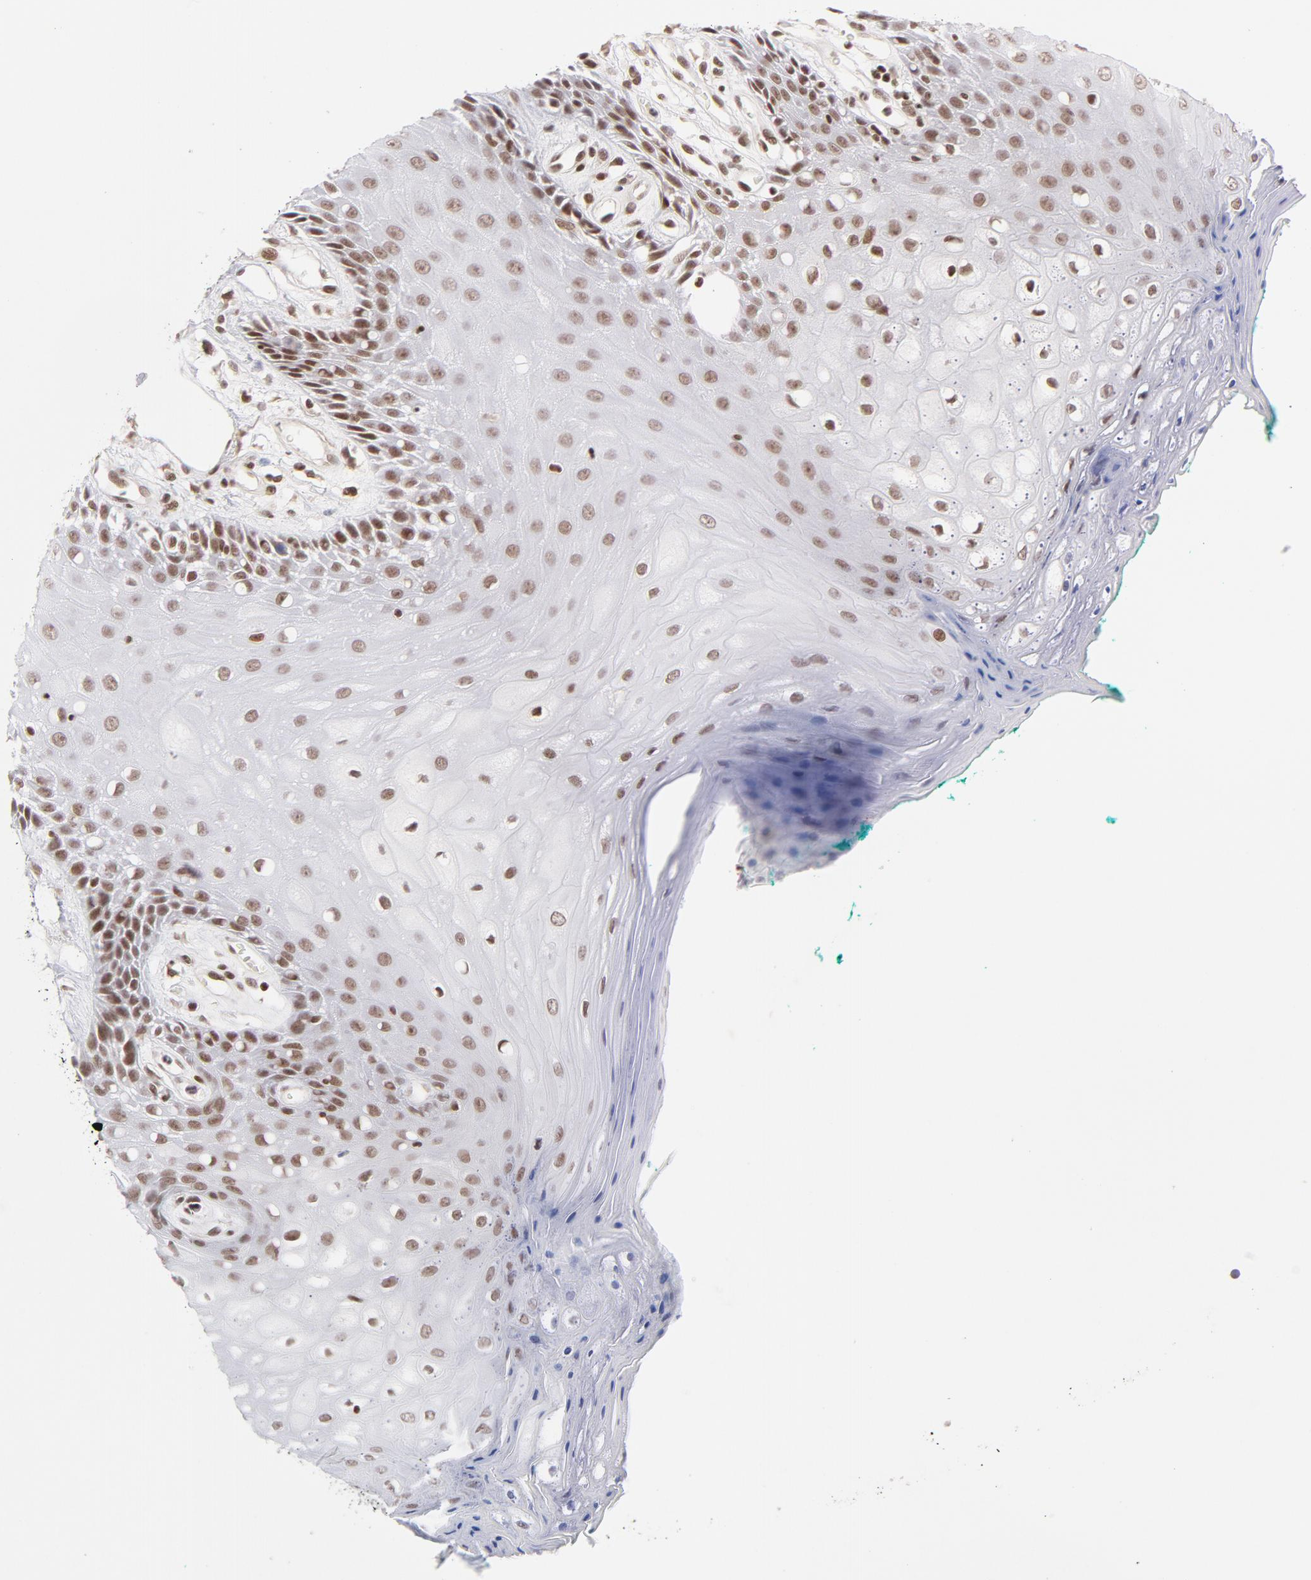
{"staining": {"intensity": "moderate", "quantity": ">75%", "location": "nuclear"}, "tissue": "oral mucosa", "cell_type": "Squamous epithelial cells", "image_type": "normal", "snomed": [{"axis": "morphology", "description": "Normal tissue, NOS"}, {"axis": "morphology", "description": "Squamous cell carcinoma, NOS"}, {"axis": "topography", "description": "Skeletal muscle"}, {"axis": "topography", "description": "Oral tissue"}, {"axis": "topography", "description": "Head-Neck"}], "caption": "Immunohistochemical staining of unremarkable oral mucosa exhibits moderate nuclear protein expression in about >75% of squamous epithelial cells.", "gene": "CTCF", "patient": {"sex": "female", "age": 84}}